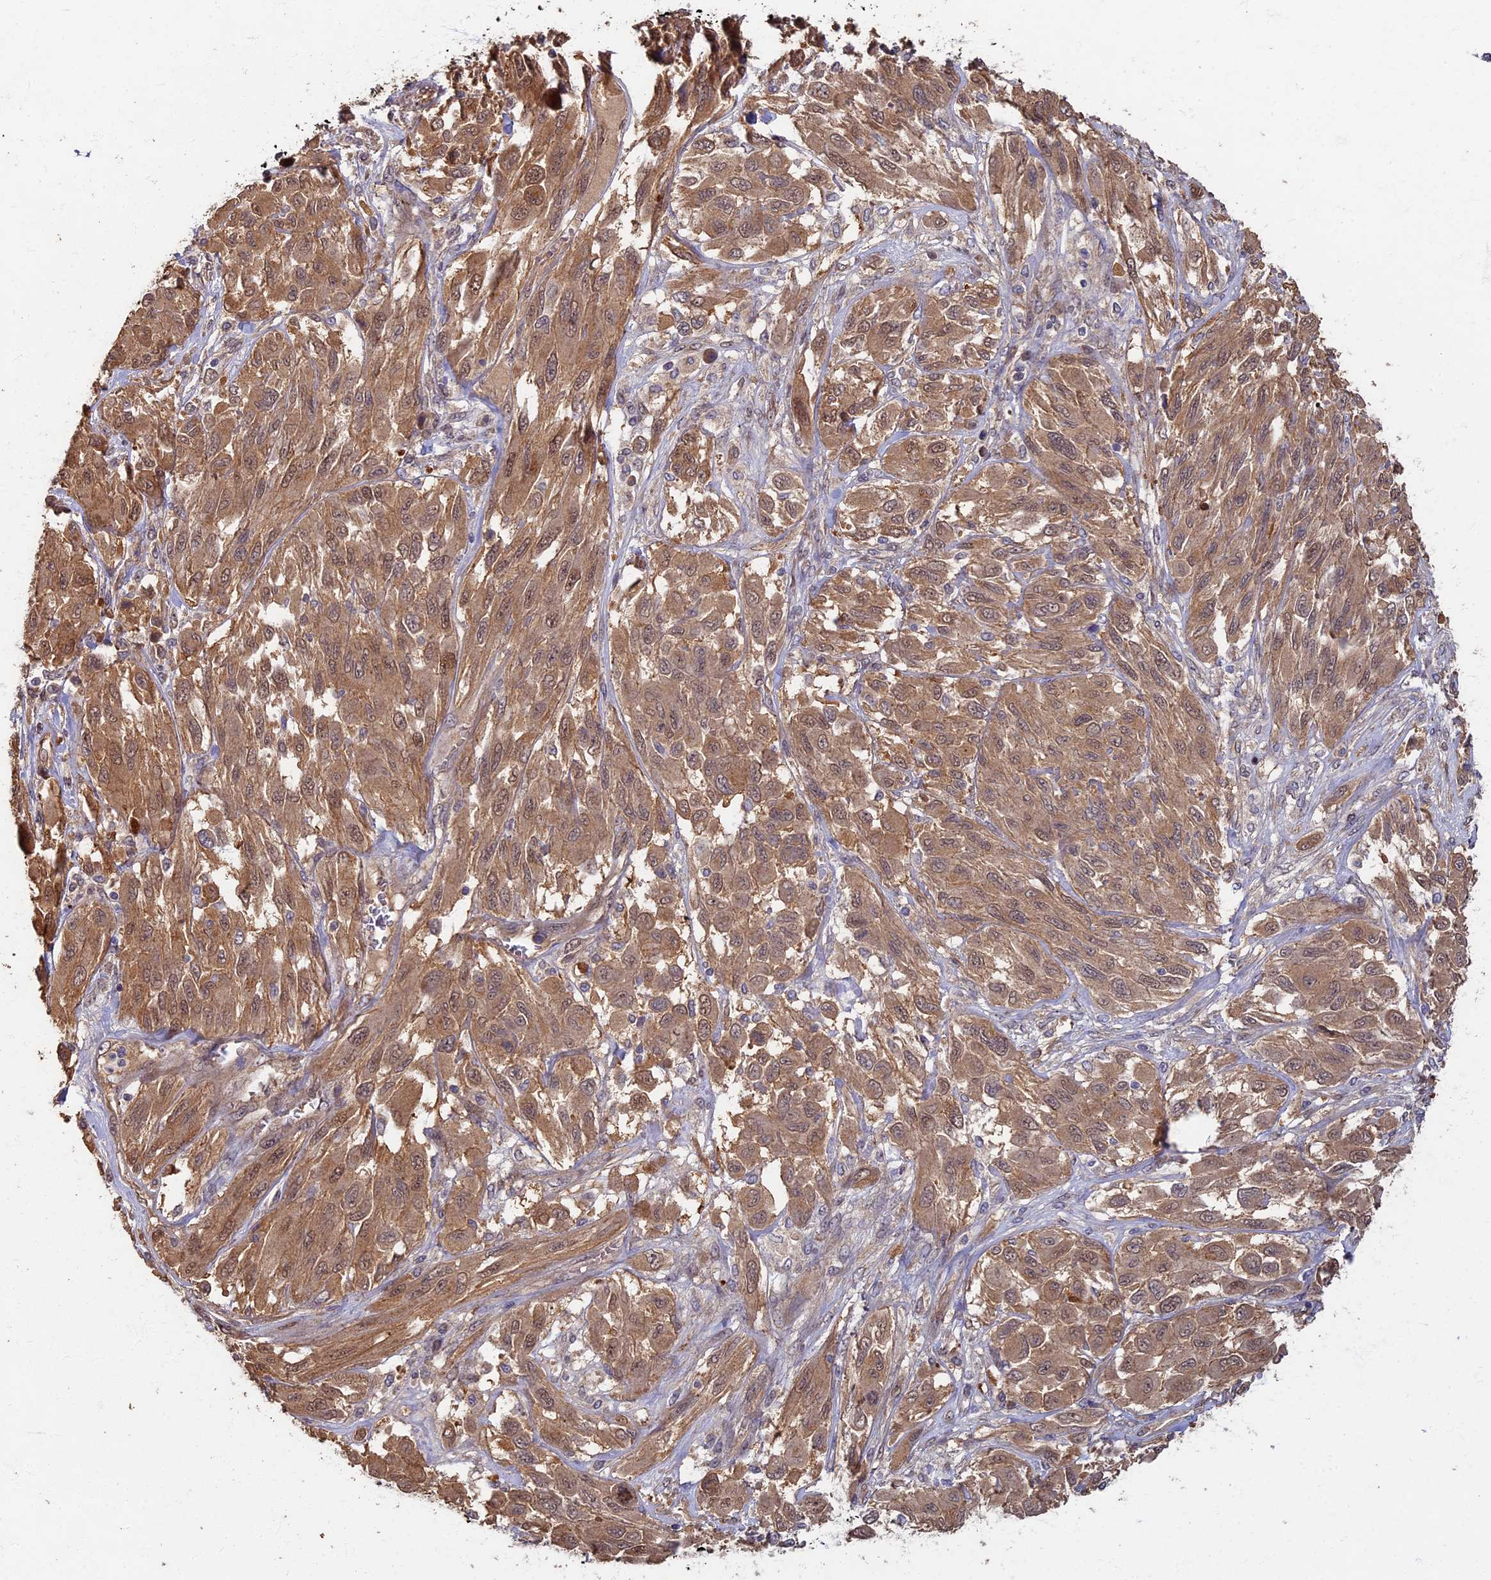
{"staining": {"intensity": "moderate", "quantity": ">75%", "location": "cytoplasmic/membranous,nuclear"}, "tissue": "melanoma", "cell_type": "Tumor cells", "image_type": "cancer", "snomed": [{"axis": "morphology", "description": "Malignant melanoma, NOS"}, {"axis": "topography", "description": "Skin"}], "caption": "Malignant melanoma stained with DAB (3,3'-diaminobenzidine) immunohistochemistry (IHC) demonstrates medium levels of moderate cytoplasmic/membranous and nuclear expression in about >75% of tumor cells. (DAB IHC with brightfield microscopy, high magnification).", "gene": "RSPH3", "patient": {"sex": "female", "age": 91}}